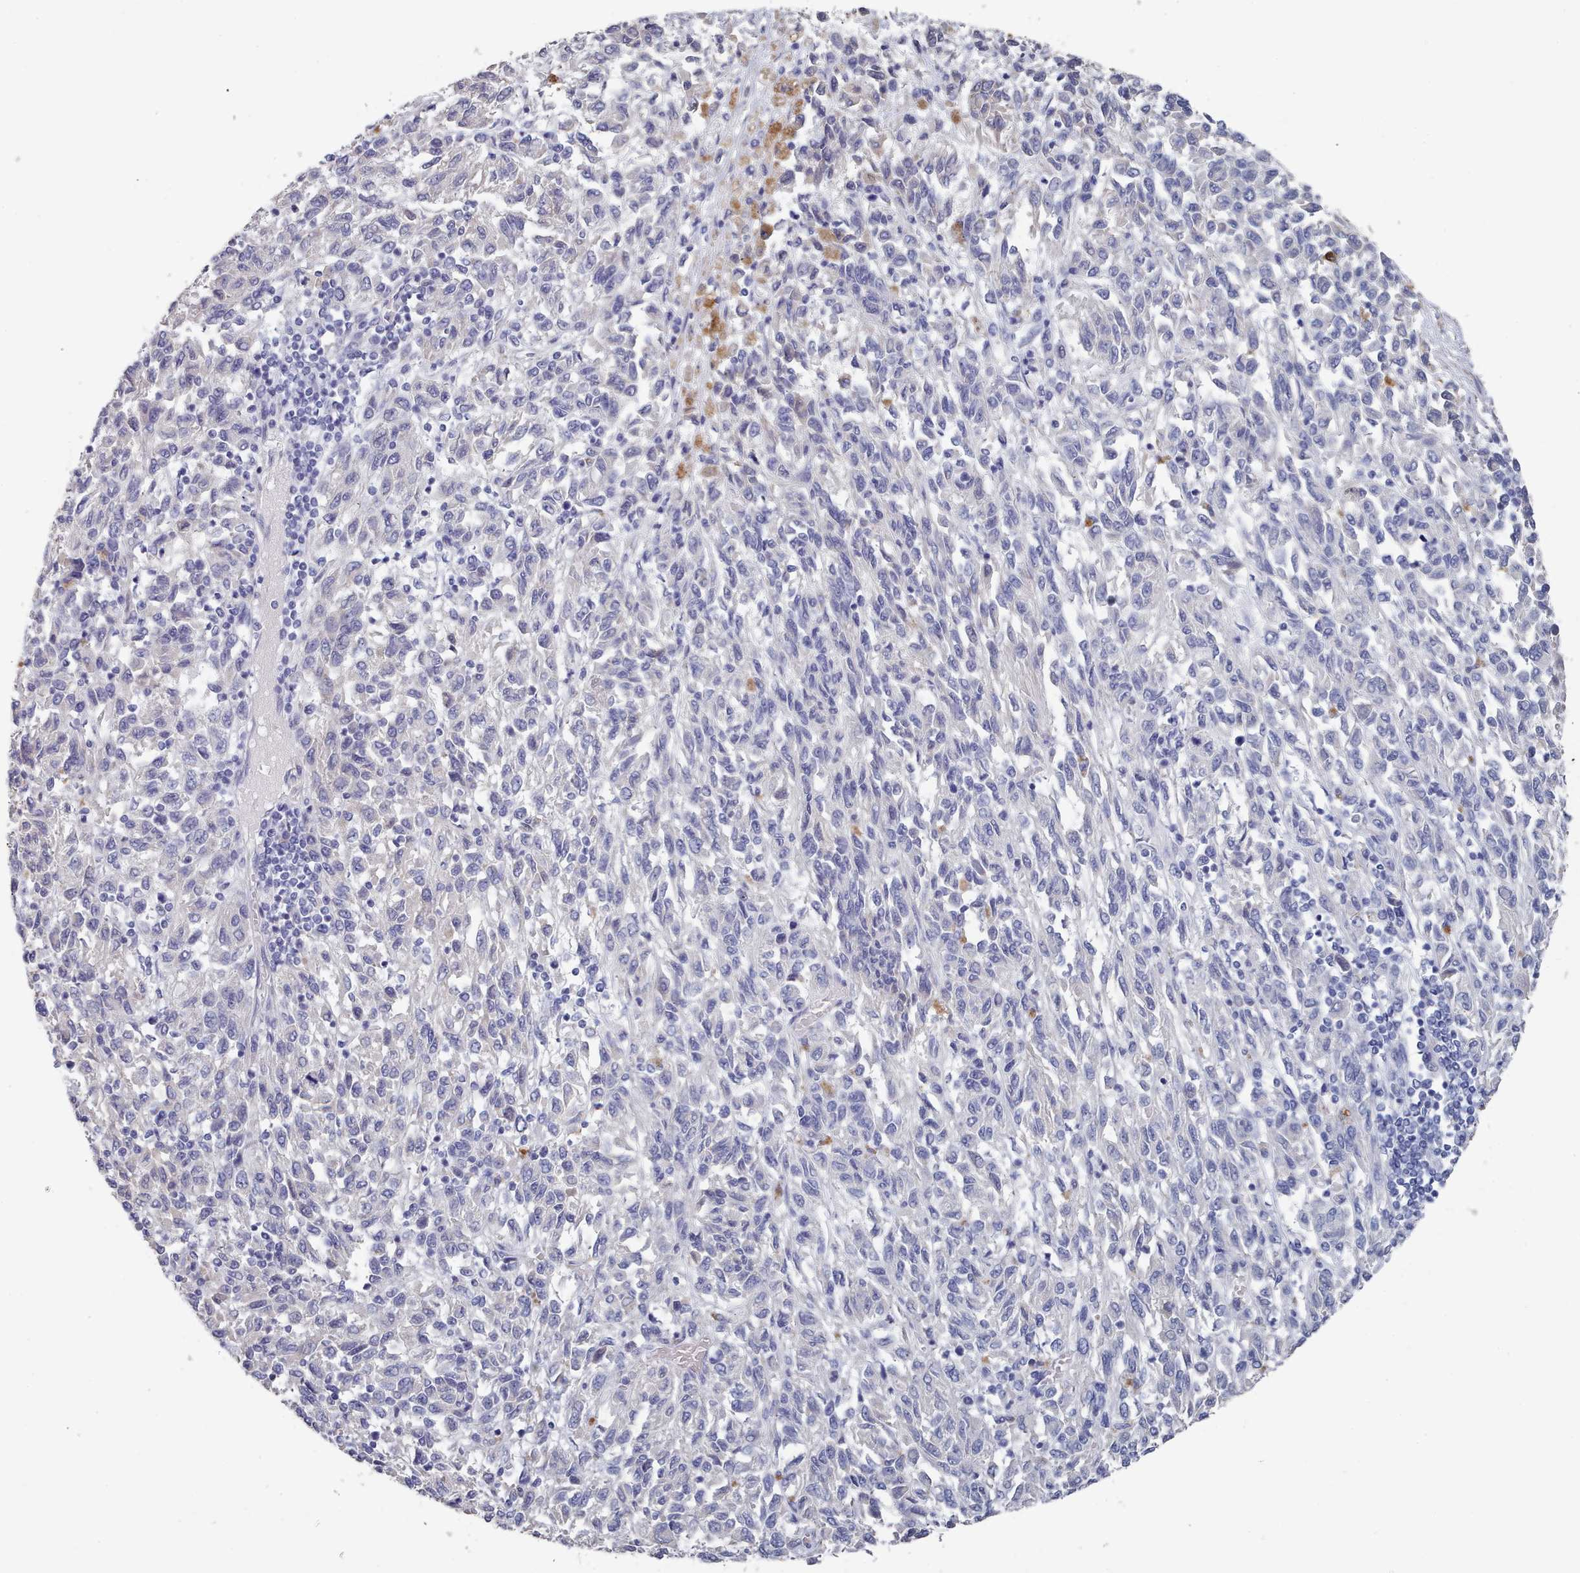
{"staining": {"intensity": "negative", "quantity": "none", "location": "none"}, "tissue": "melanoma", "cell_type": "Tumor cells", "image_type": "cancer", "snomed": [{"axis": "morphology", "description": "Malignant melanoma, Metastatic site"}, {"axis": "topography", "description": "Lung"}], "caption": "Immunohistochemical staining of human melanoma exhibits no significant positivity in tumor cells. (DAB (3,3'-diaminobenzidine) IHC with hematoxylin counter stain).", "gene": "ACAD11", "patient": {"sex": "male", "age": 64}}